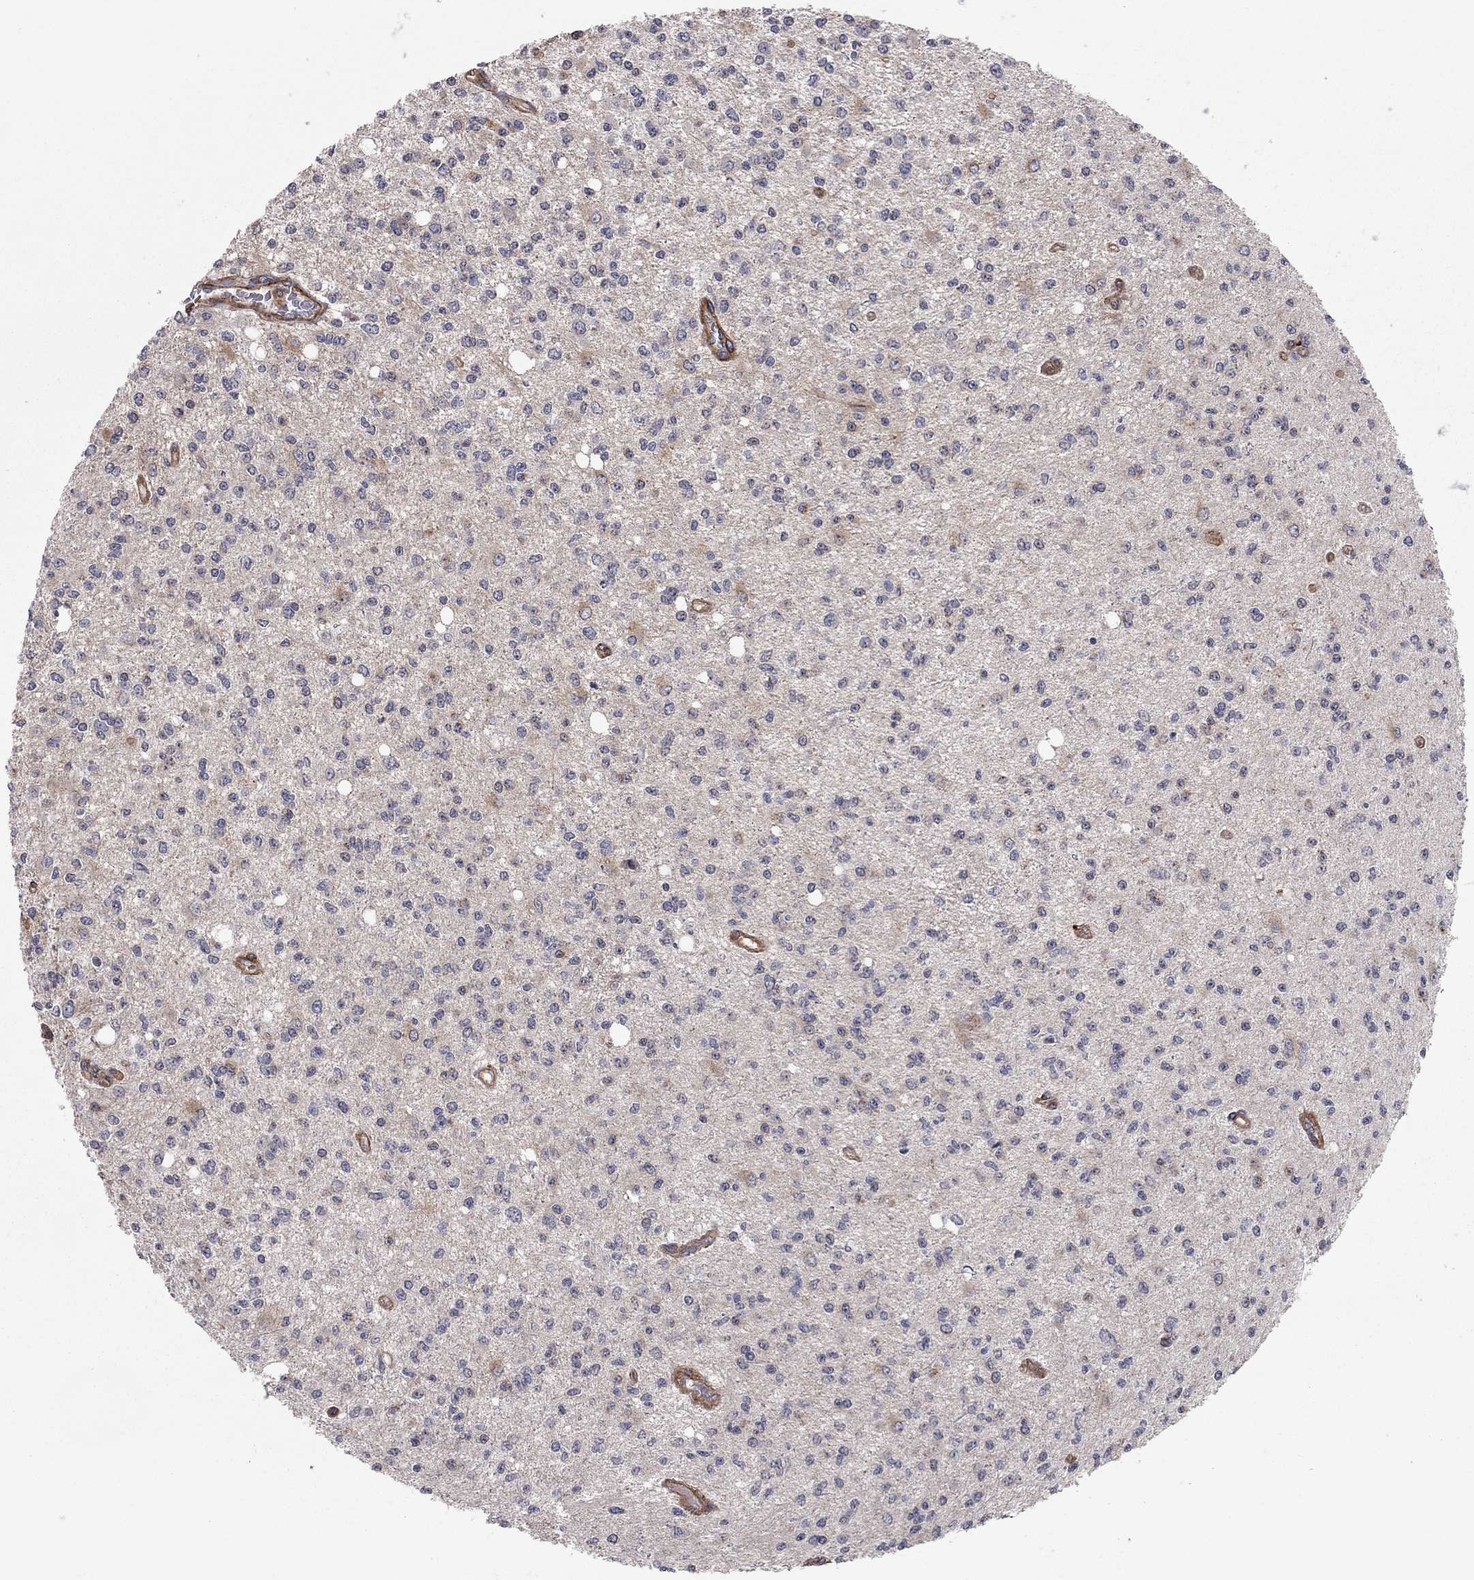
{"staining": {"intensity": "negative", "quantity": "none", "location": "none"}, "tissue": "glioma", "cell_type": "Tumor cells", "image_type": "cancer", "snomed": [{"axis": "morphology", "description": "Glioma, malignant, Low grade"}, {"axis": "topography", "description": "Brain"}], "caption": "Tumor cells are negative for protein expression in human malignant glioma (low-grade).", "gene": "RASEF", "patient": {"sex": "male", "age": 67}}